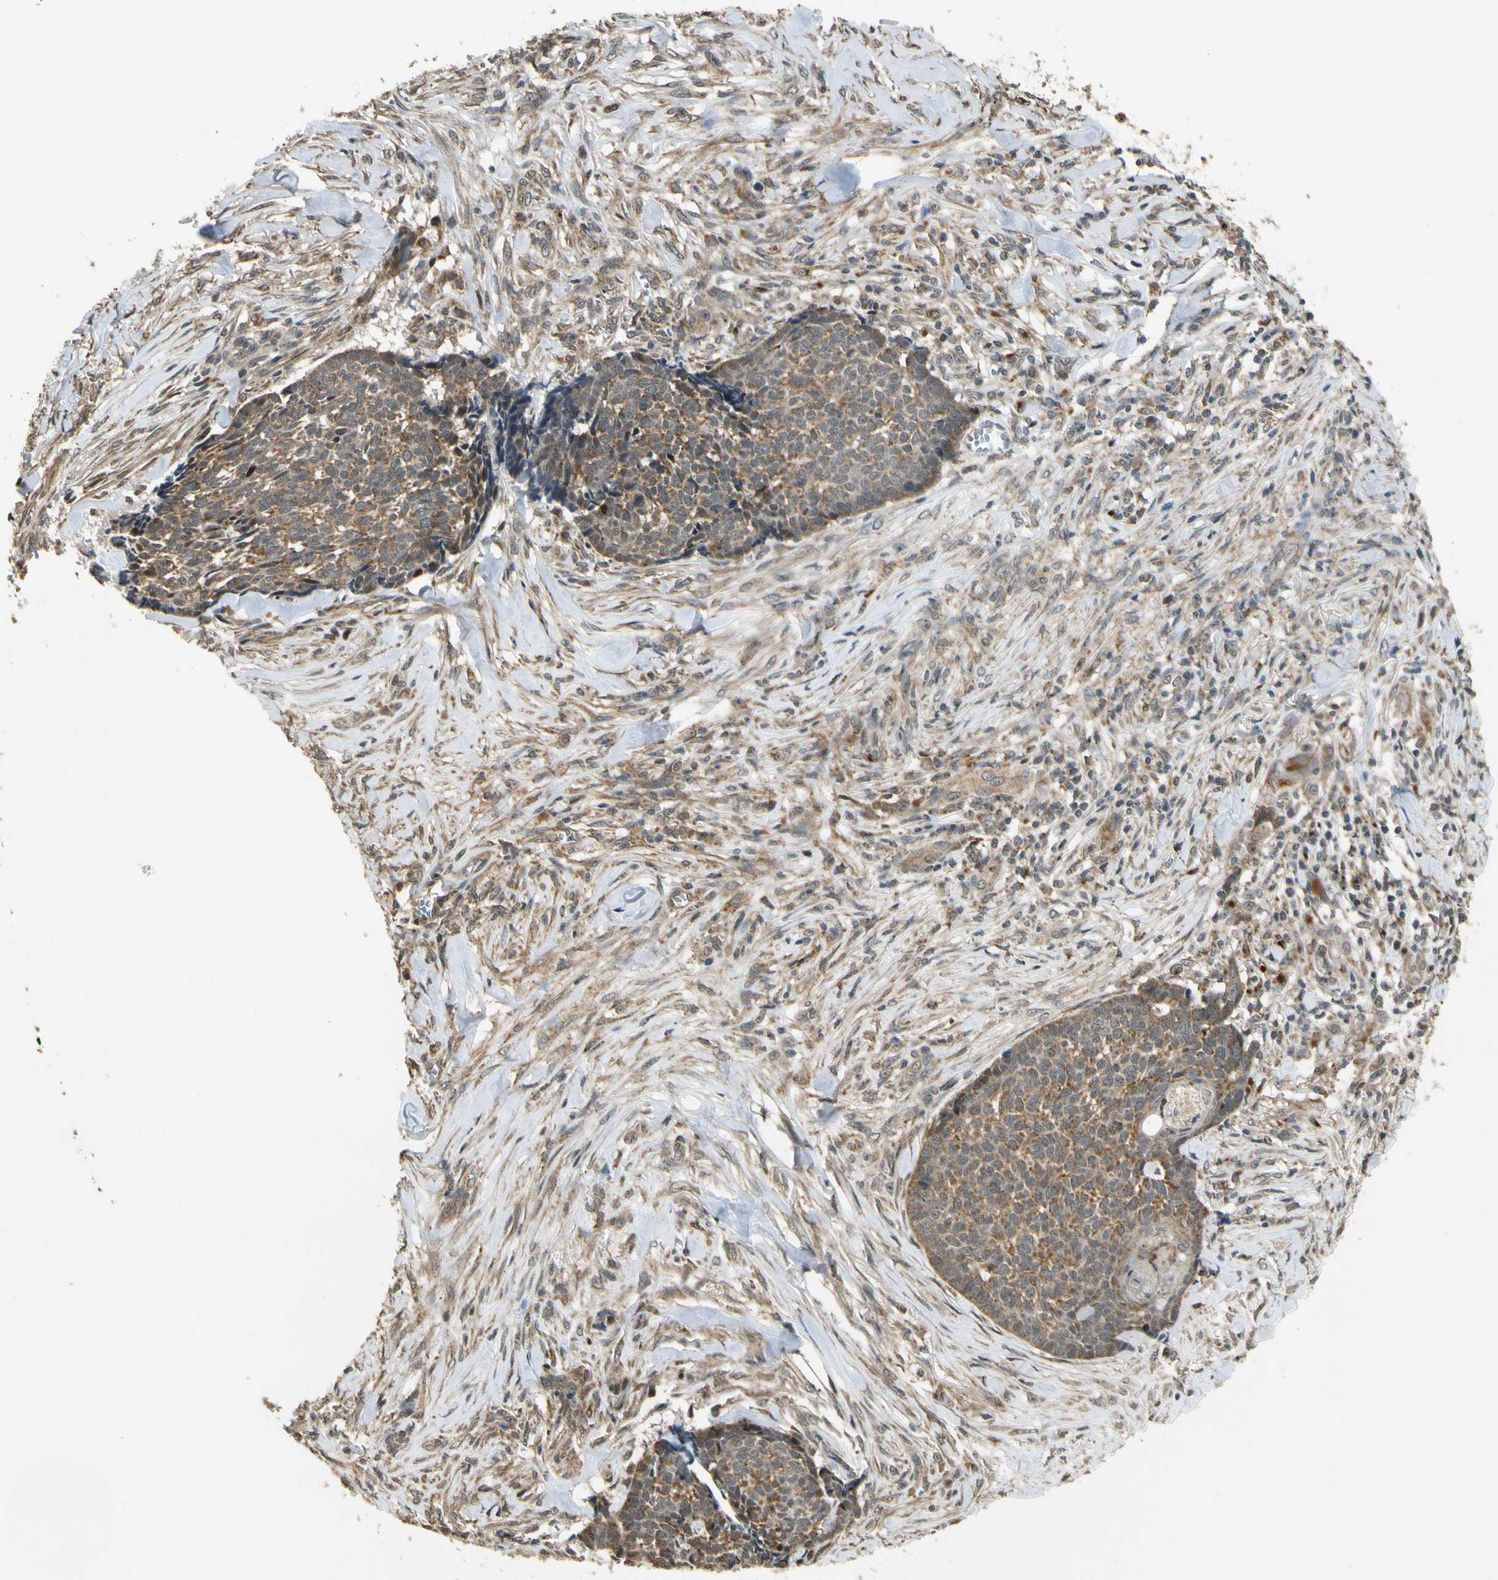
{"staining": {"intensity": "moderate", "quantity": ">75%", "location": "cytoplasmic/membranous"}, "tissue": "skin cancer", "cell_type": "Tumor cells", "image_type": "cancer", "snomed": [{"axis": "morphology", "description": "Basal cell carcinoma"}, {"axis": "topography", "description": "Skin"}], "caption": "Protein analysis of skin cancer tissue demonstrates moderate cytoplasmic/membranous staining in approximately >75% of tumor cells.", "gene": "LAMTOR1", "patient": {"sex": "male", "age": 84}}